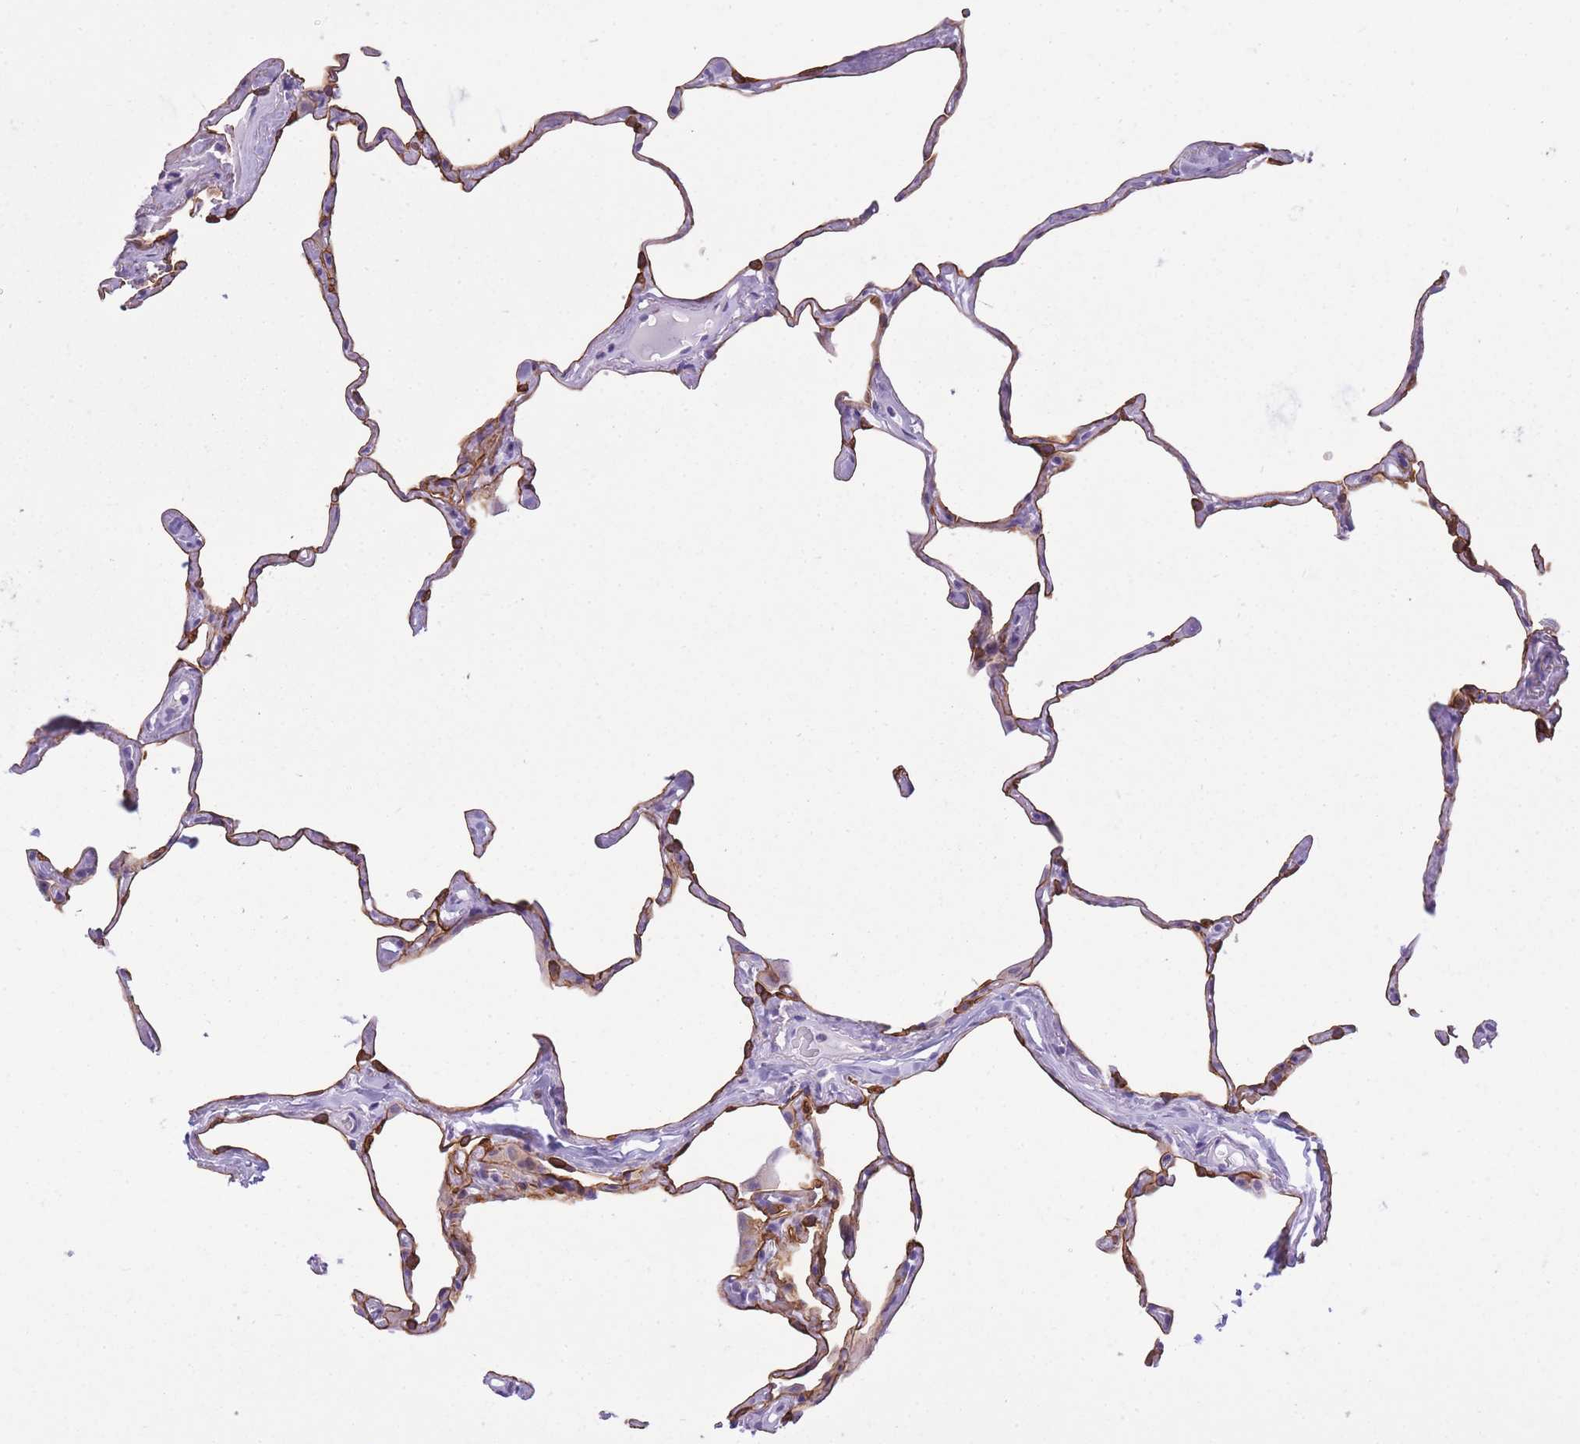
{"staining": {"intensity": "strong", "quantity": "25%-75%", "location": "cytoplasmic/membranous"}, "tissue": "lung", "cell_type": "Alveolar cells", "image_type": "normal", "snomed": [{"axis": "morphology", "description": "Normal tissue, NOS"}, {"axis": "topography", "description": "Lung"}], "caption": "This photomicrograph exhibits immunohistochemistry (IHC) staining of unremarkable human lung, with high strong cytoplasmic/membranous positivity in approximately 25%-75% of alveolar cells.", "gene": "RADX", "patient": {"sex": "male", "age": 65}}